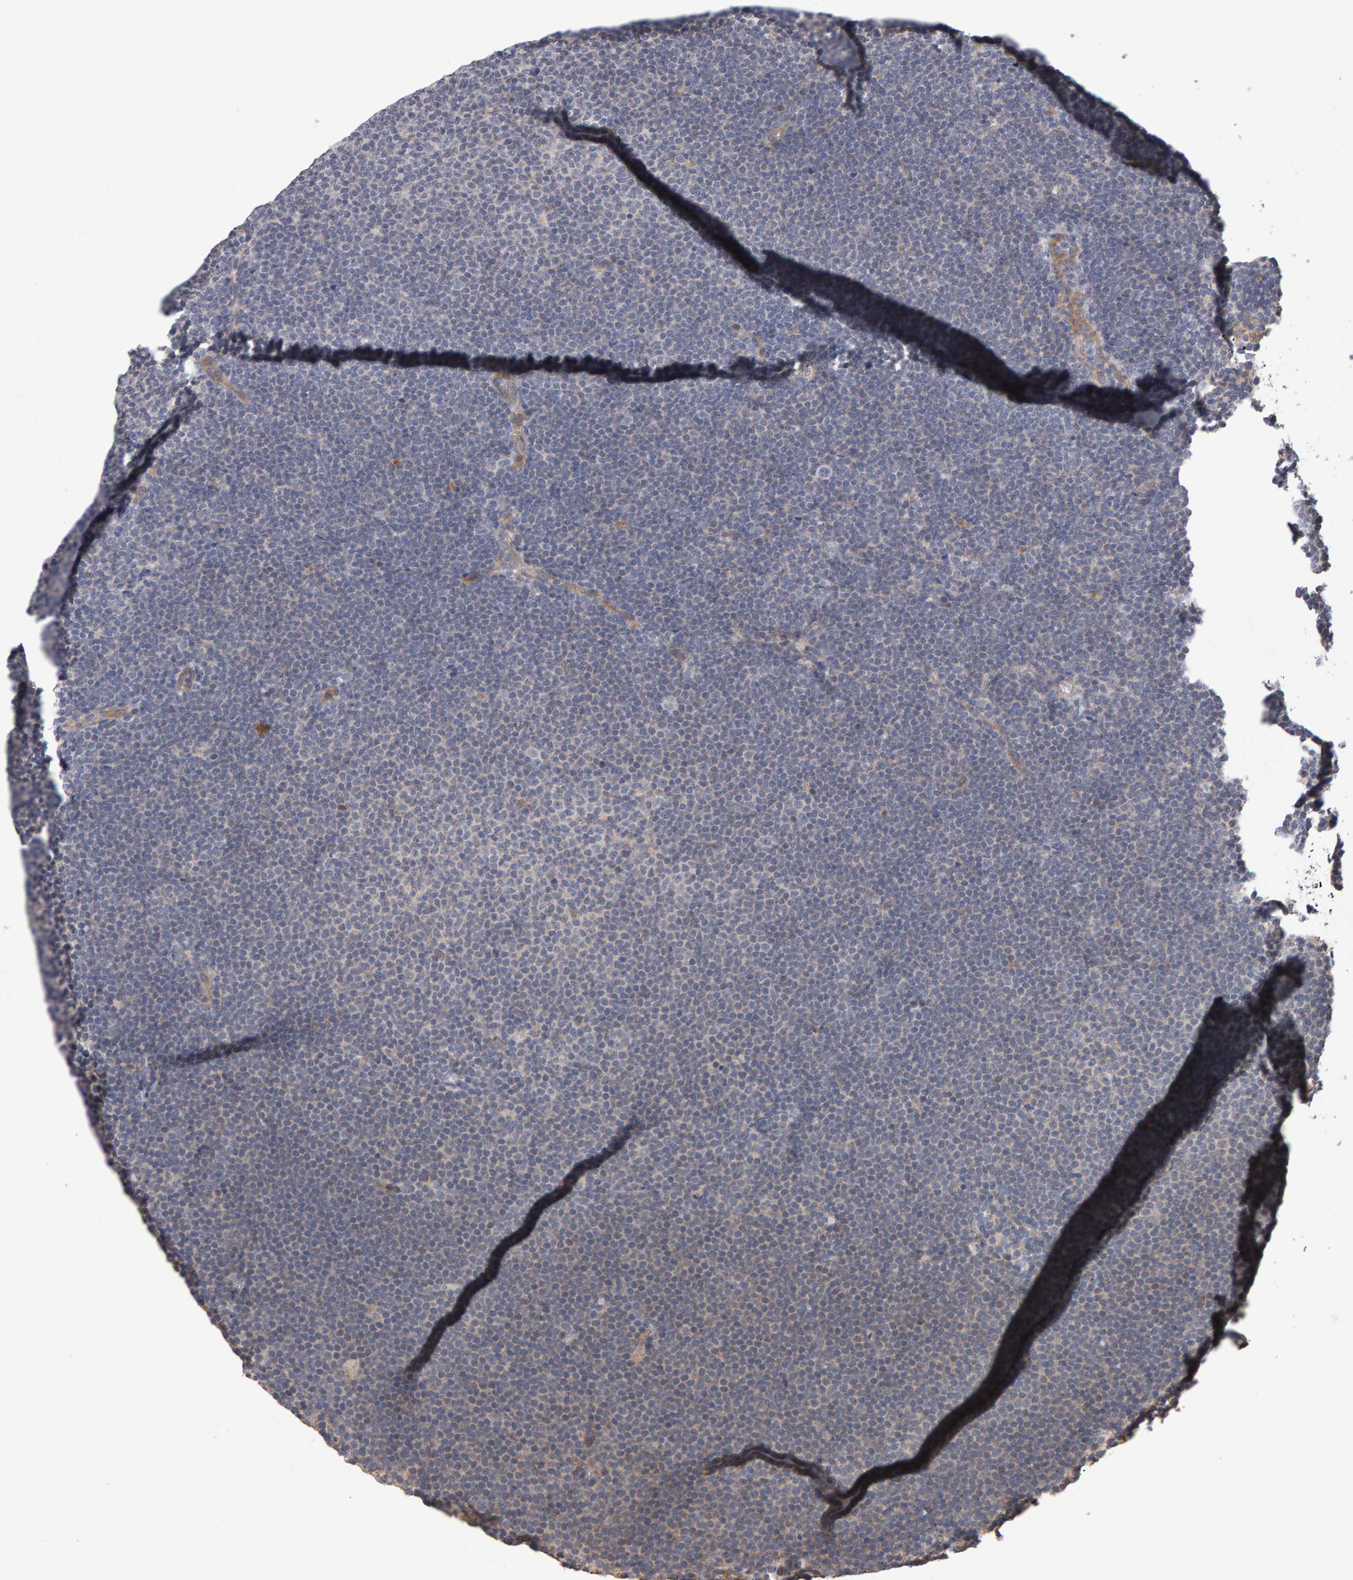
{"staining": {"intensity": "negative", "quantity": "none", "location": "none"}, "tissue": "lymphoma", "cell_type": "Tumor cells", "image_type": "cancer", "snomed": [{"axis": "morphology", "description": "Malignant lymphoma, non-Hodgkin's type, Low grade"}, {"axis": "topography", "description": "Lymph node"}], "caption": "High power microscopy photomicrograph of an immunohistochemistry image of low-grade malignant lymphoma, non-Hodgkin's type, revealing no significant staining in tumor cells. (Immunohistochemistry (ihc), brightfield microscopy, high magnification).", "gene": "COASY", "patient": {"sex": "female", "age": 53}}